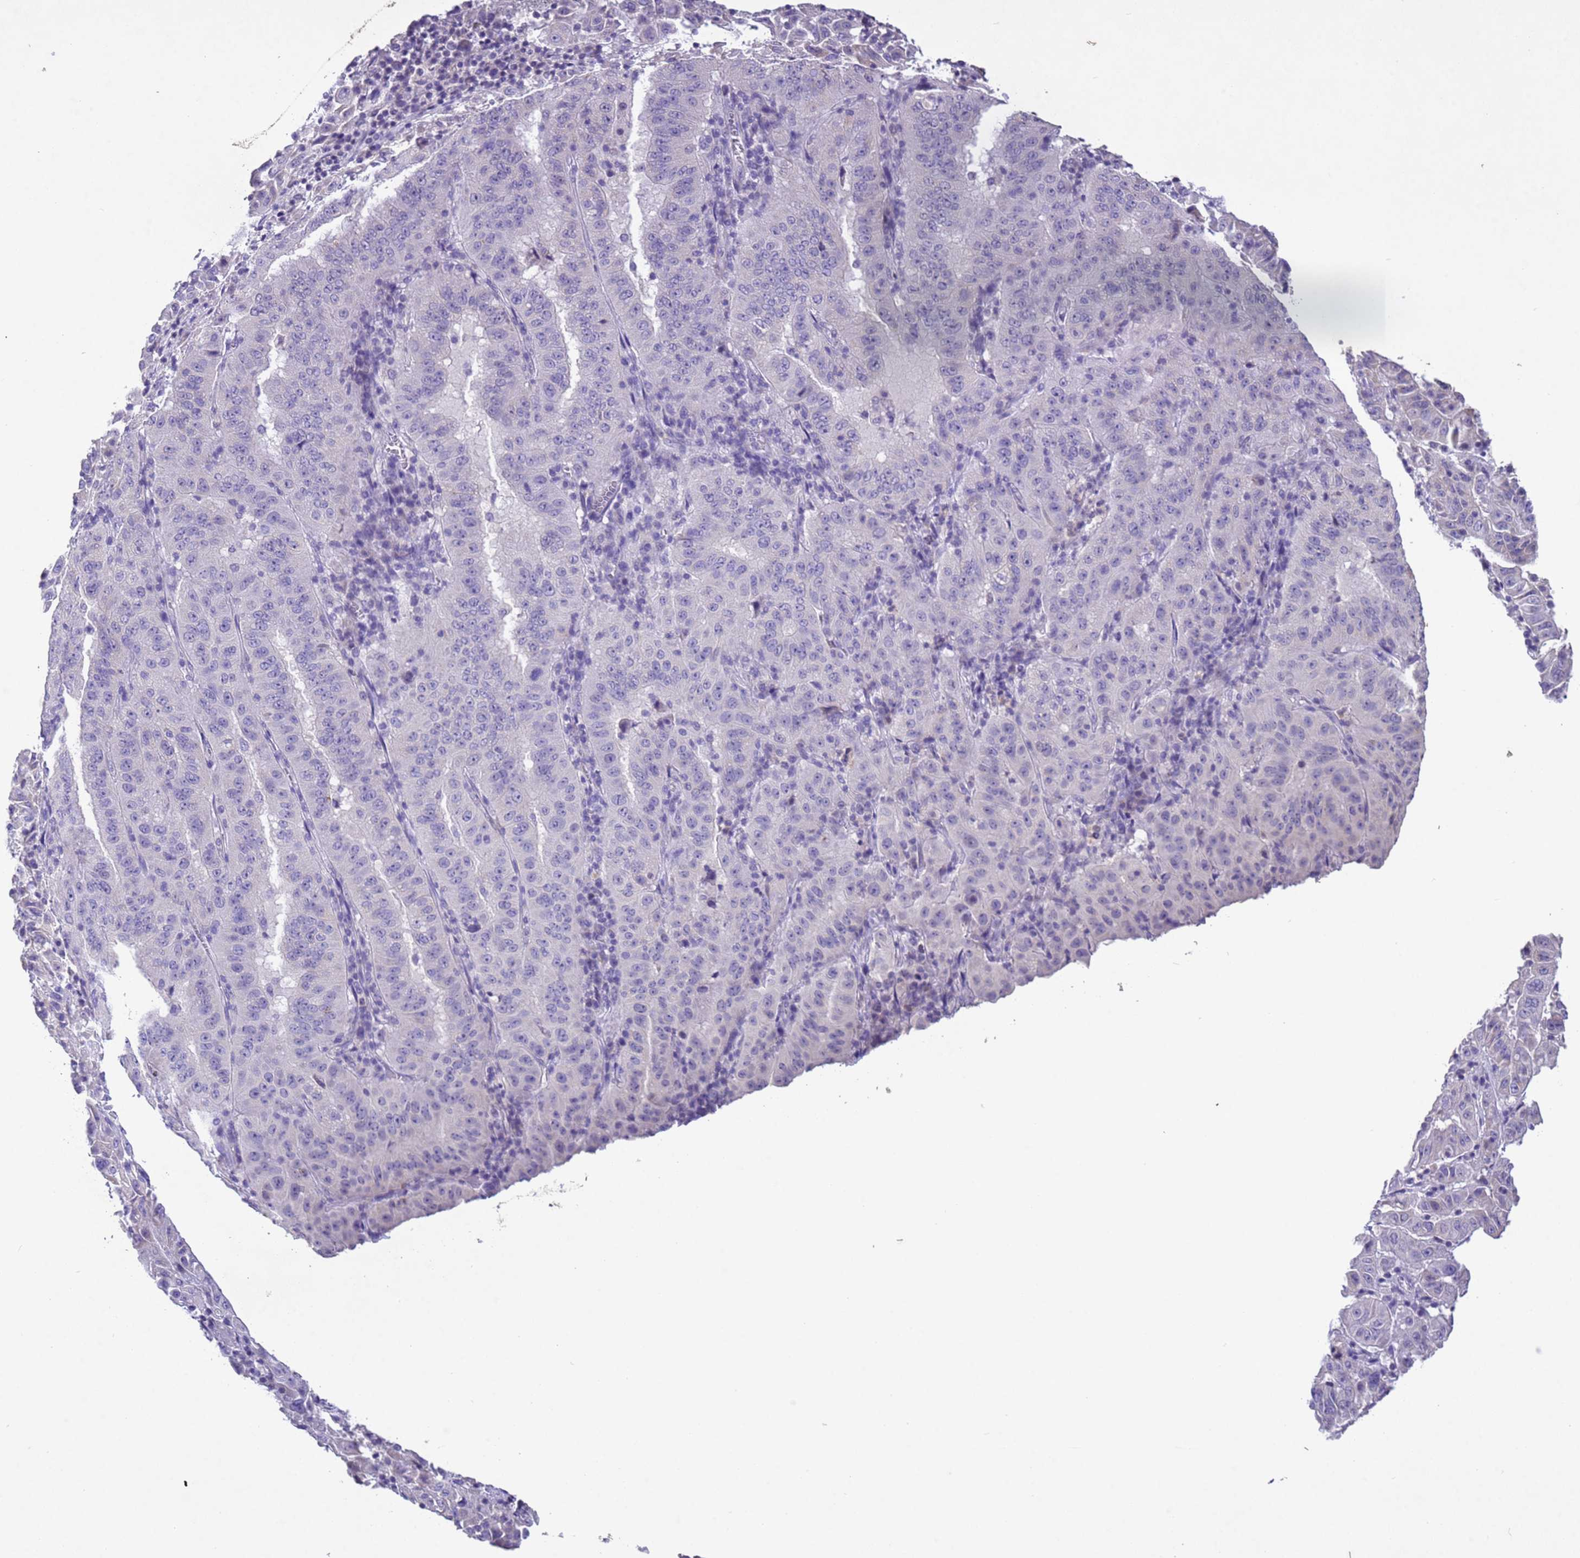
{"staining": {"intensity": "negative", "quantity": "none", "location": "none"}, "tissue": "pancreatic cancer", "cell_type": "Tumor cells", "image_type": "cancer", "snomed": [{"axis": "morphology", "description": "Adenocarcinoma, NOS"}, {"axis": "topography", "description": "Pancreas"}], "caption": "This is an IHC micrograph of human adenocarcinoma (pancreatic). There is no expression in tumor cells.", "gene": "NLRP11", "patient": {"sex": "male", "age": 63}}